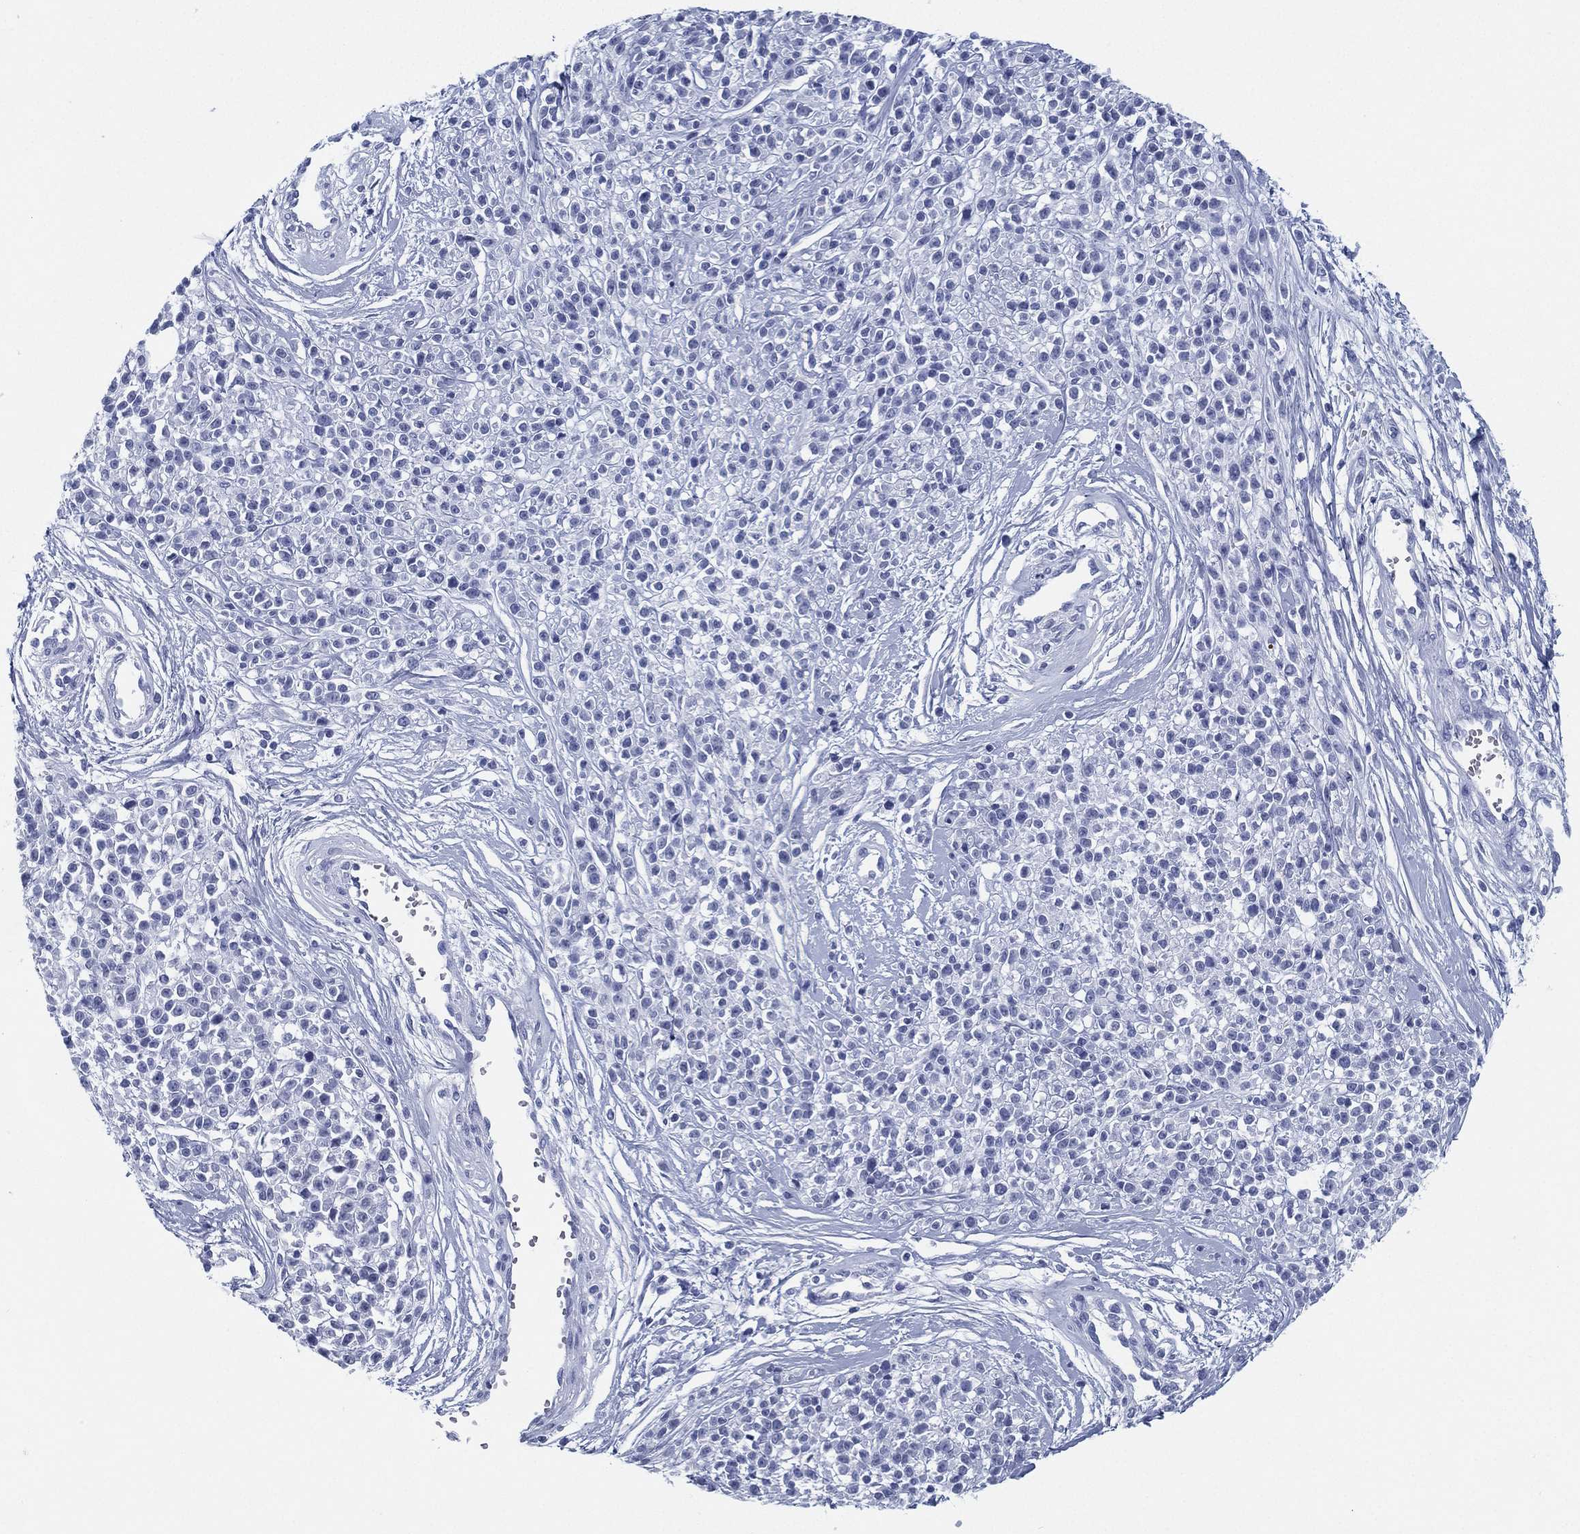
{"staining": {"intensity": "negative", "quantity": "none", "location": "none"}, "tissue": "melanoma", "cell_type": "Tumor cells", "image_type": "cancer", "snomed": [{"axis": "morphology", "description": "Malignant melanoma, NOS"}, {"axis": "topography", "description": "Skin"}, {"axis": "topography", "description": "Skin of trunk"}], "caption": "An IHC histopathology image of malignant melanoma is shown. There is no staining in tumor cells of malignant melanoma.", "gene": "ATP1B2", "patient": {"sex": "male", "age": 74}}